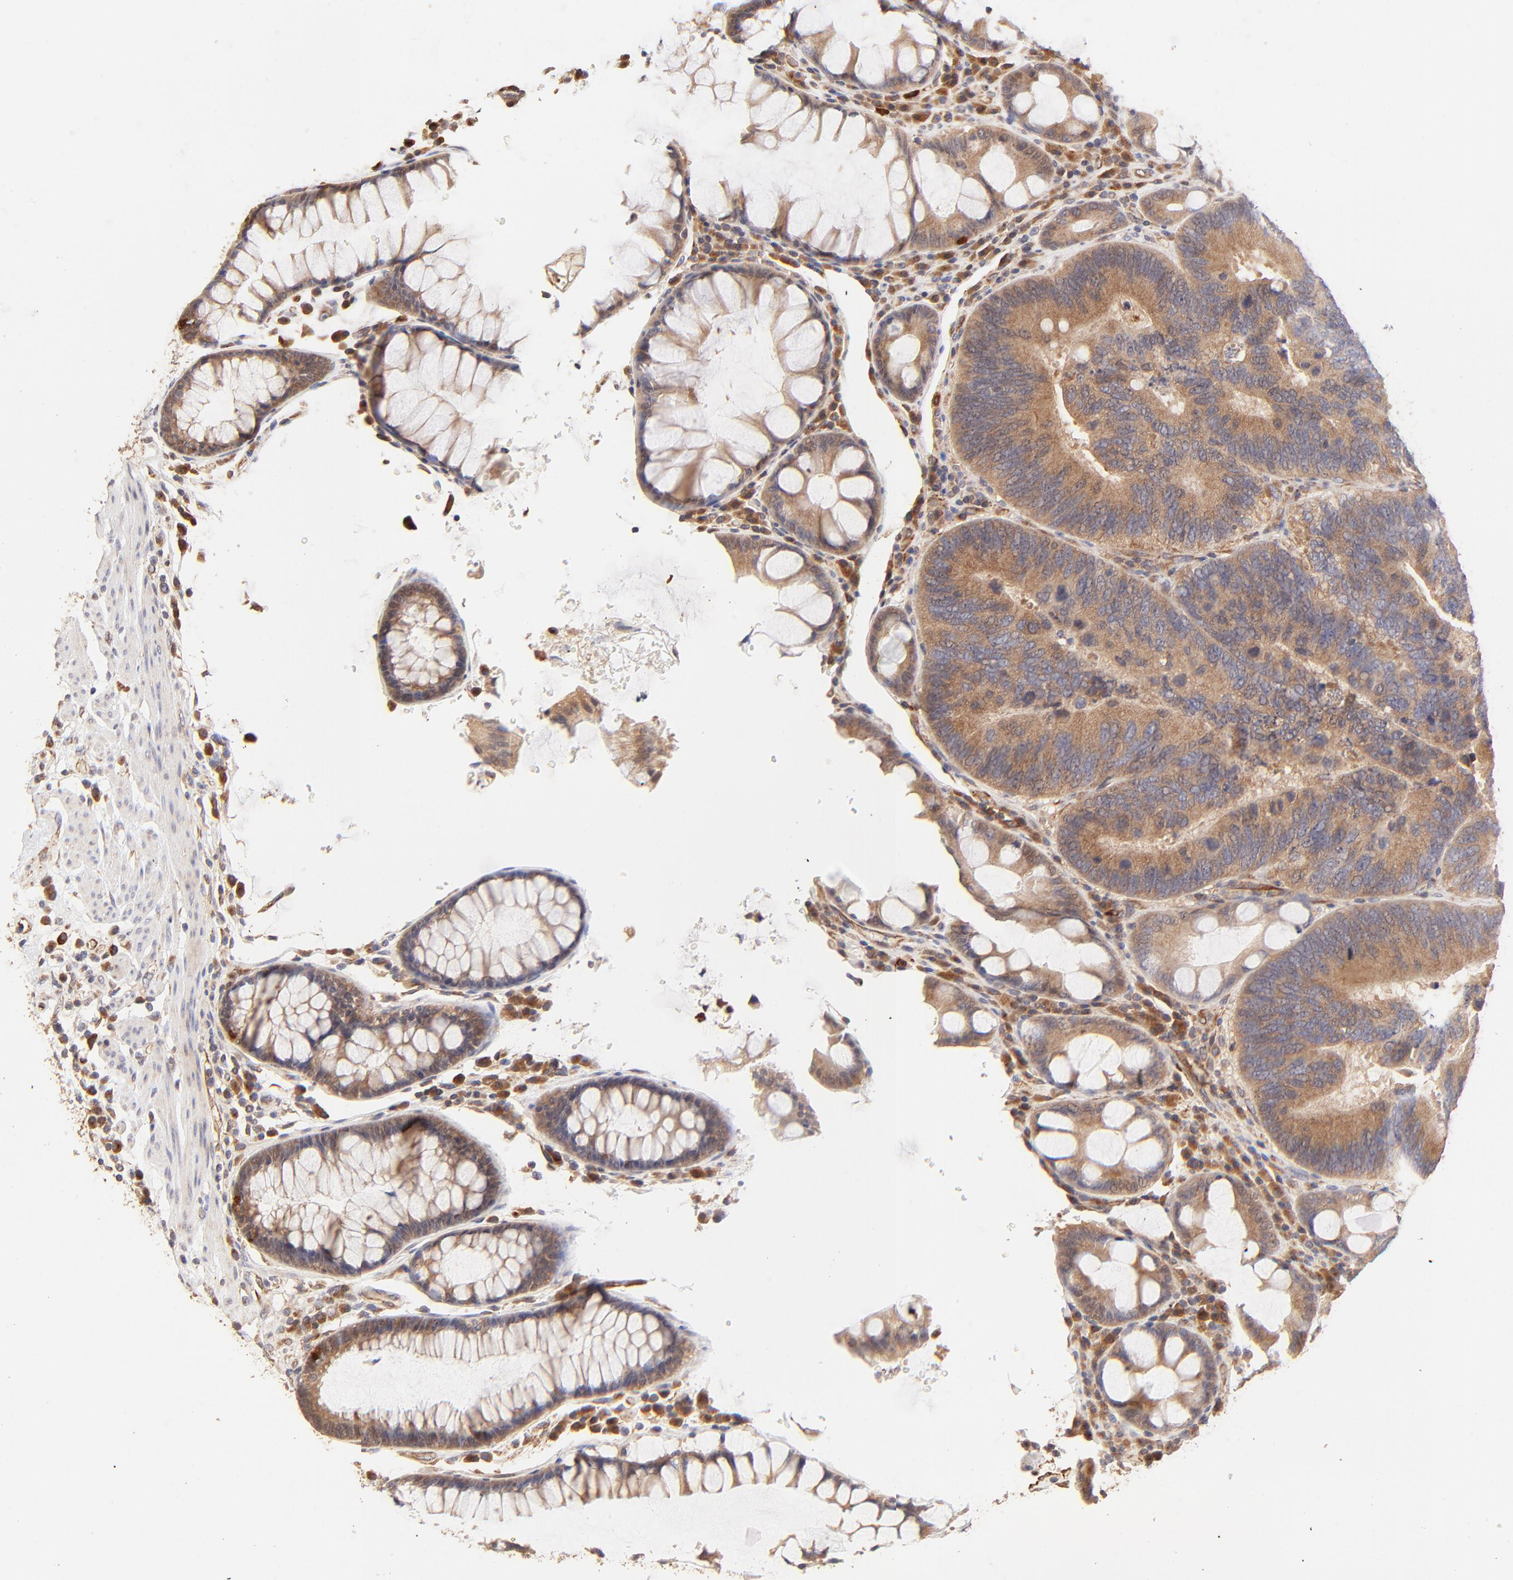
{"staining": {"intensity": "moderate", "quantity": ">75%", "location": "cytoplasmic/membranous"}, "tissue": "colorectal cancer", "cell_type": "Tumor cells", "image_type": "cancer", "snomed": [{"axis": "morphology", "description": "Normal tissue, NOS"}, {"axis": "morphology", "description": "Adenocarcinoma, NOS"}, {"axis": "topography", "description": "Colon"}], "caption": "Immunohistochemistry (IHC) of human colorectal cancer (adenocarcinoma) displays medium levels of moderate cytoplasmic/membranous expression in approximately >75% of tumor cells.", "gene": "TNFAIP3", "patient": {"sex": "female", "age": 78}}